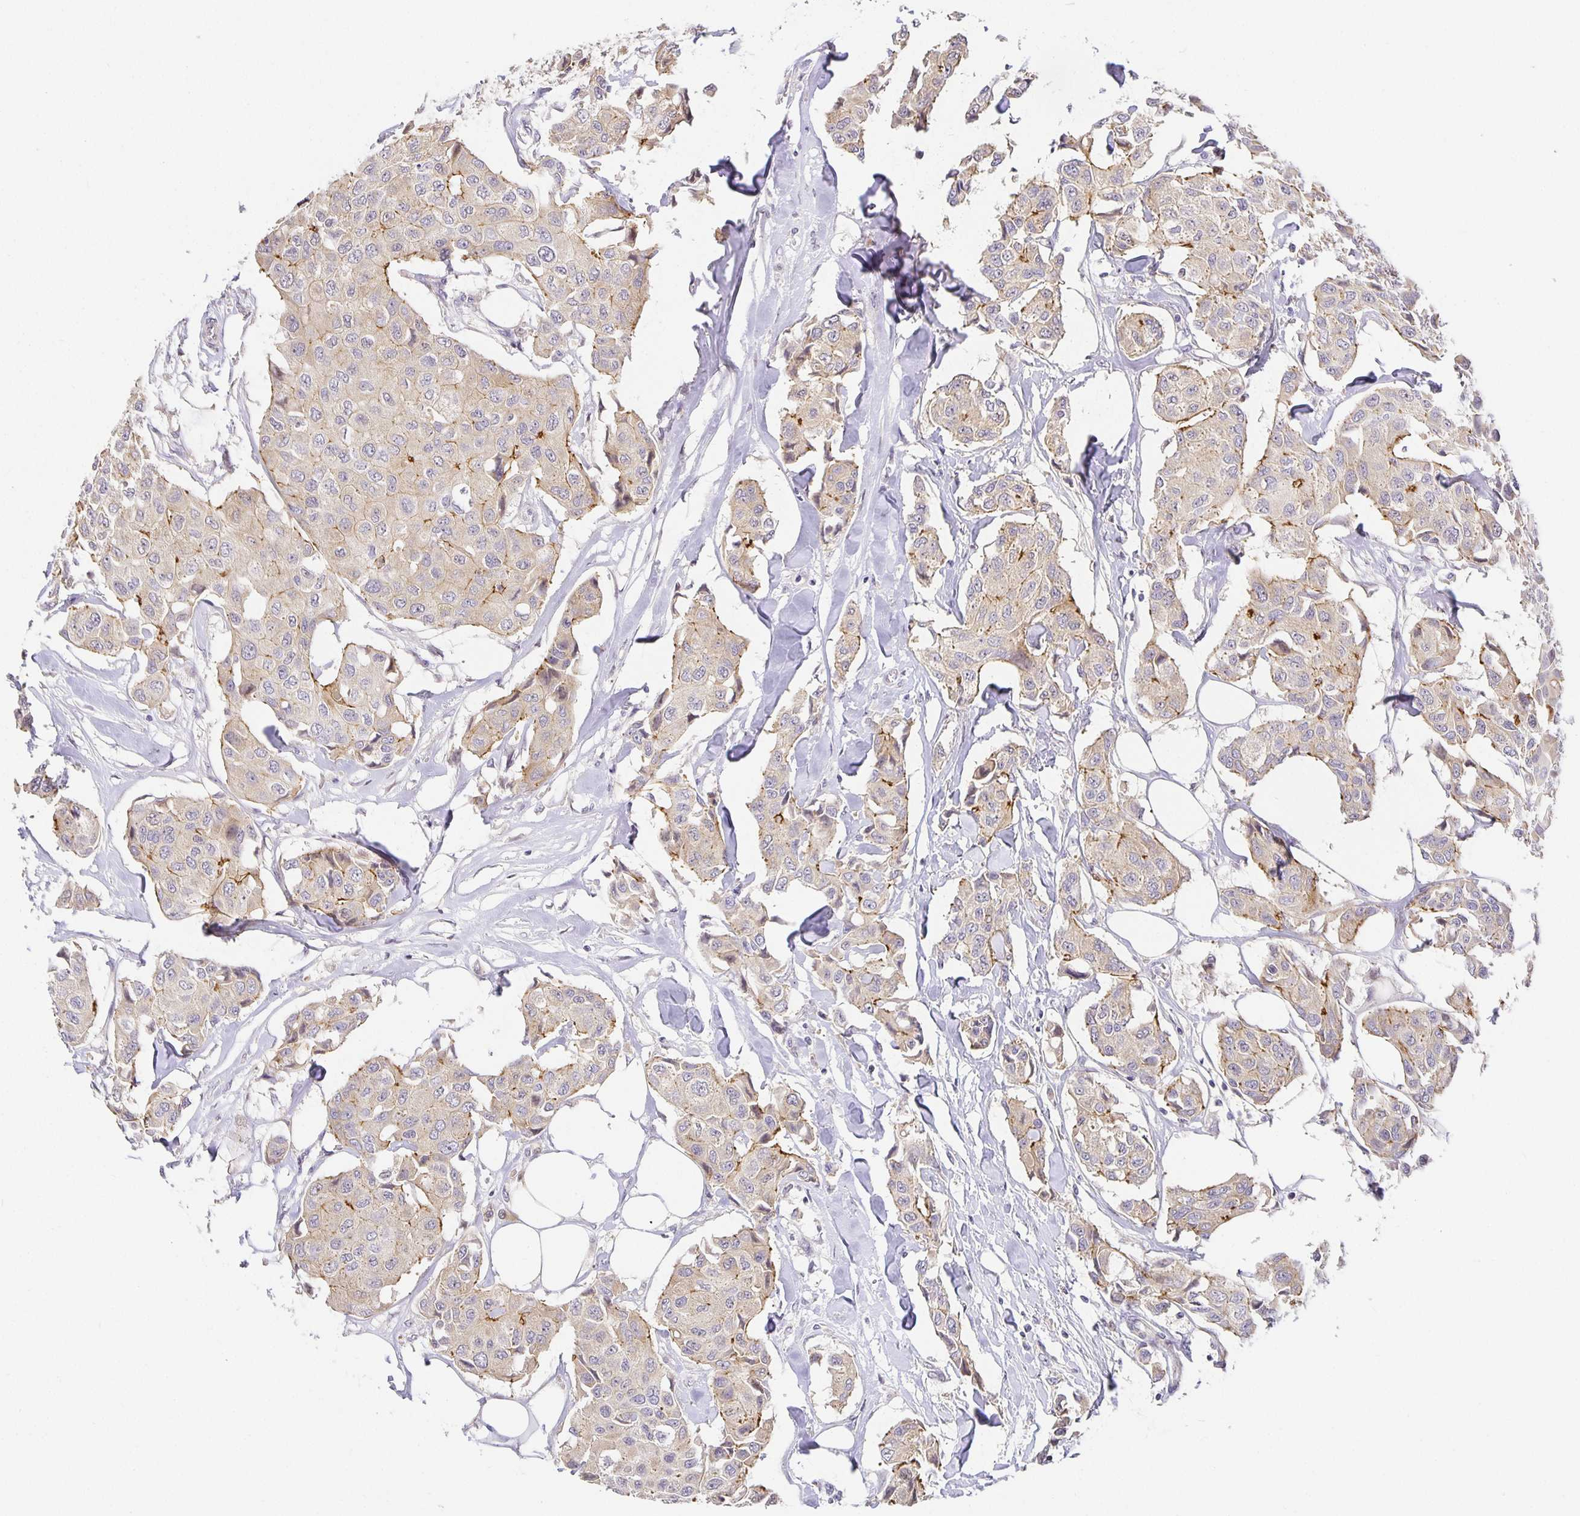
{"staining": {"intensity": "moderate", "quantity": "25%-75%", "location": "cytoplasmic/membranous"}, "tissue": "breast cancer", "cell_type": "Tumor cells", "image_type": "cancer", "snomed": [{"axis": "morphology", "description": "Duct carcinoma"}, {"axis": "topography", "description": "Breast"}, {"axis": "topography", "description": "Lymph node"}], "caption": "Breast cancer (invasive ductal carcinoma) tissue reveals moderate cytoplasmic/membranous staining in about 25%-75% of tumor cells", "gene": "TJP3", "patient": {"sex": "female", "age": 80}}